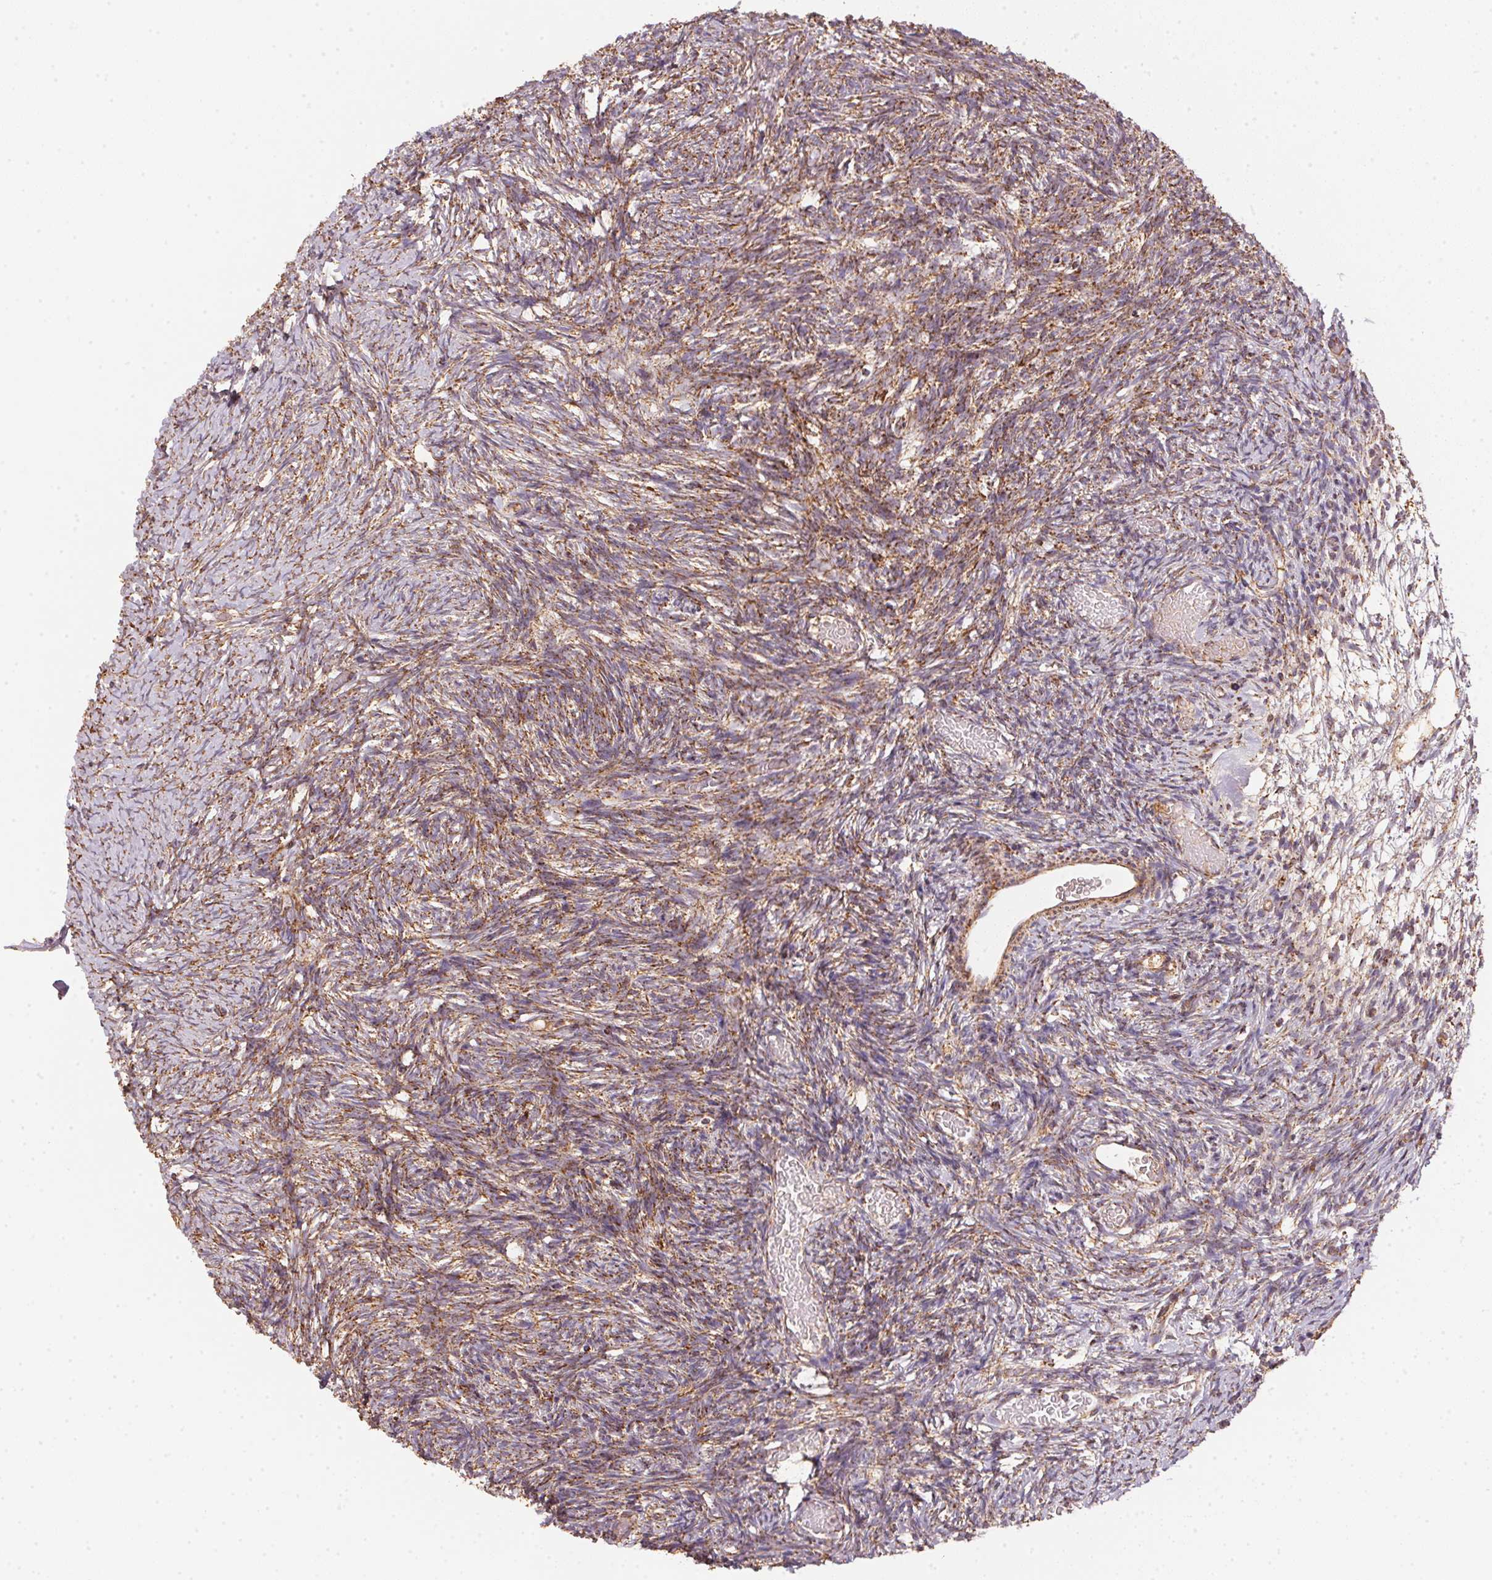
{"staining": {"intensity": "strong", "quantity": ">75%", "location": "cytoplasmic/membranous"}, "tissue": "ovary", "cell_type": "Follicle cells", "image_type": "normal", "snomed": [{"axis": "morphology", "description": "Normal tissue, NOS"}, {"axis": "topography", "description": "Ovary"}], "caption": "Follicle cells show strong cytoplasmic/membranous positivity in approximately >75% of cells in benign ovary.", "gene": "NDUFS2", "patient": {"sex": "female", "age": 39}}